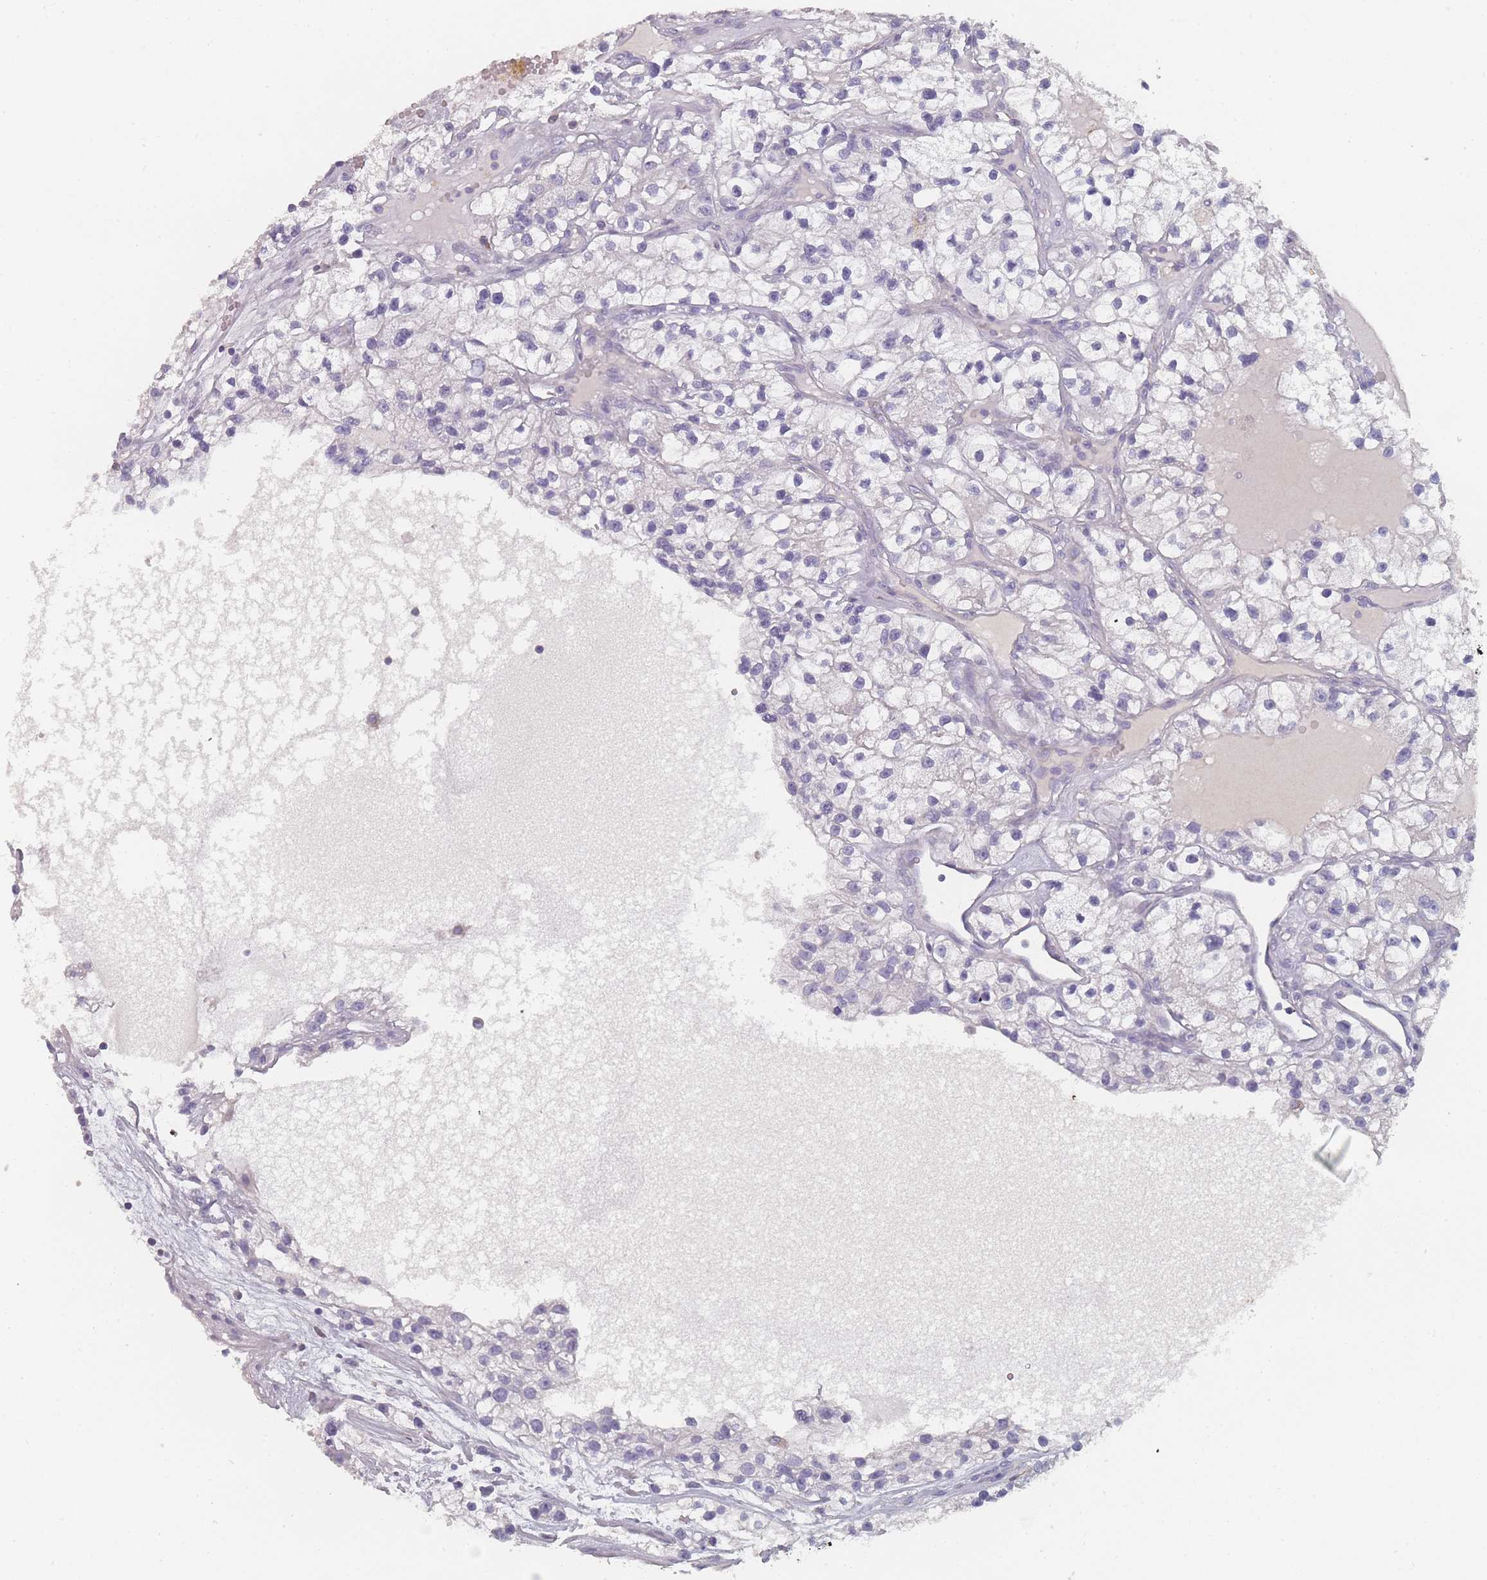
{"staining": {"intensity": "negative", "quantity": "none", "location": "none"}, "tissue": "renal cancer", "cell_type": "Tumor cells", "image_type": "cancer", "snomed": [{"axis": "morphology", "description": "Adenocarcinoma, NOS"}, {"axis": "topography", "description": "Kidney"}], "caption": "Immunohistochemical staining of adenocarcinoma (renal) demonstrates no significant positivity in tumor cells. (Stains: DAB (3,3'-diaminobenzidine) immunohistochemistry (IHC) with hematoxylin counter stain, Microscopy: brightfield microscopy at high magnification).", "gene": "SLC35E4", "patient": {"sex": "female", "age": 57}}